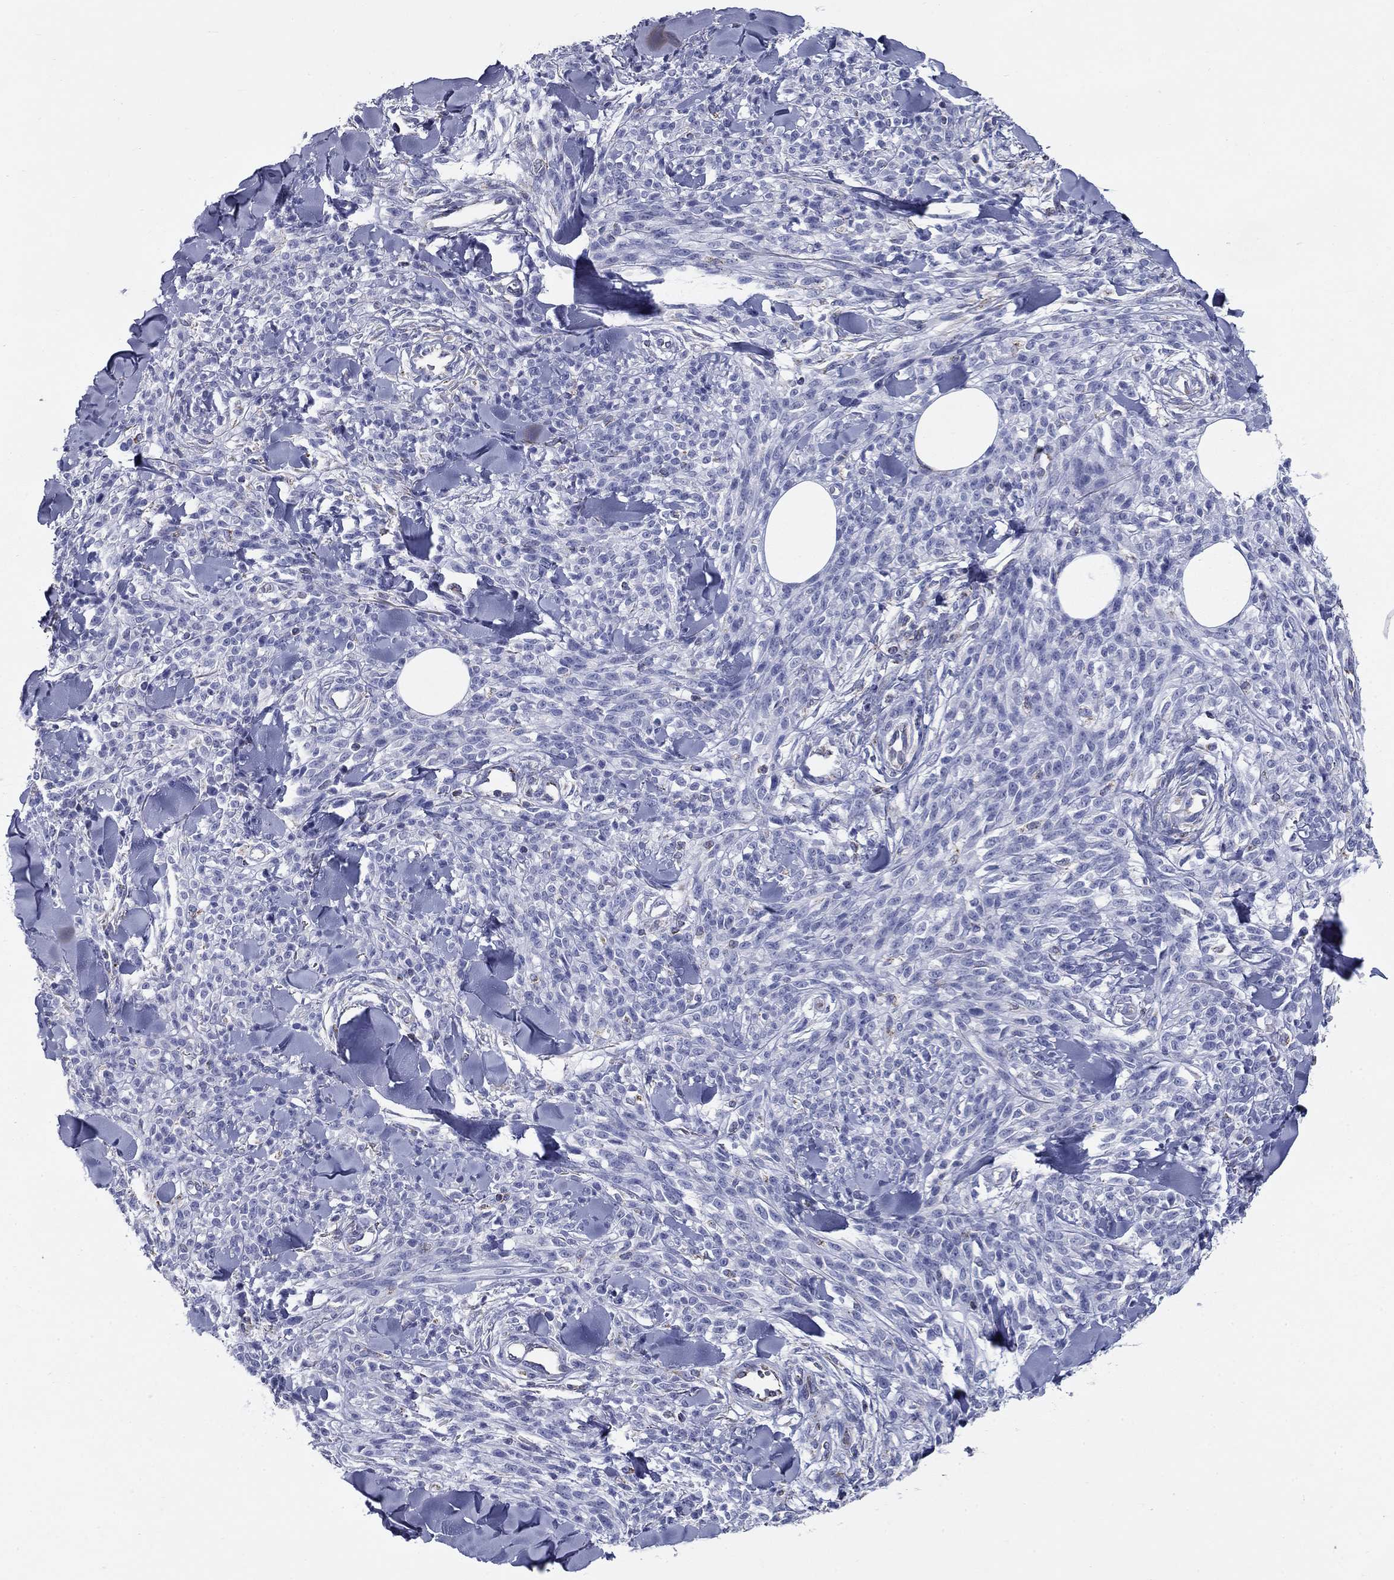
{"staining": {"intensity": "negative", "quantity": "none", "location": "none"}, "tissue": "melanoma", "cell_type": "Tumor cells", "image_type": "cancer", "snomed": [{"axis": "morphology", "description": "Malignant melanoma, NOS"}, {"axis": "topography", "description": "Skin"}, {"axis": "topography", "description": "Skin of trunk"}], "caption": "Photomicrograph shows no significant protein staining in tumor cells of malignant melanoma.", "gene": "NDUFA4L2", "patient": {"sex": "male", "age": 74}}